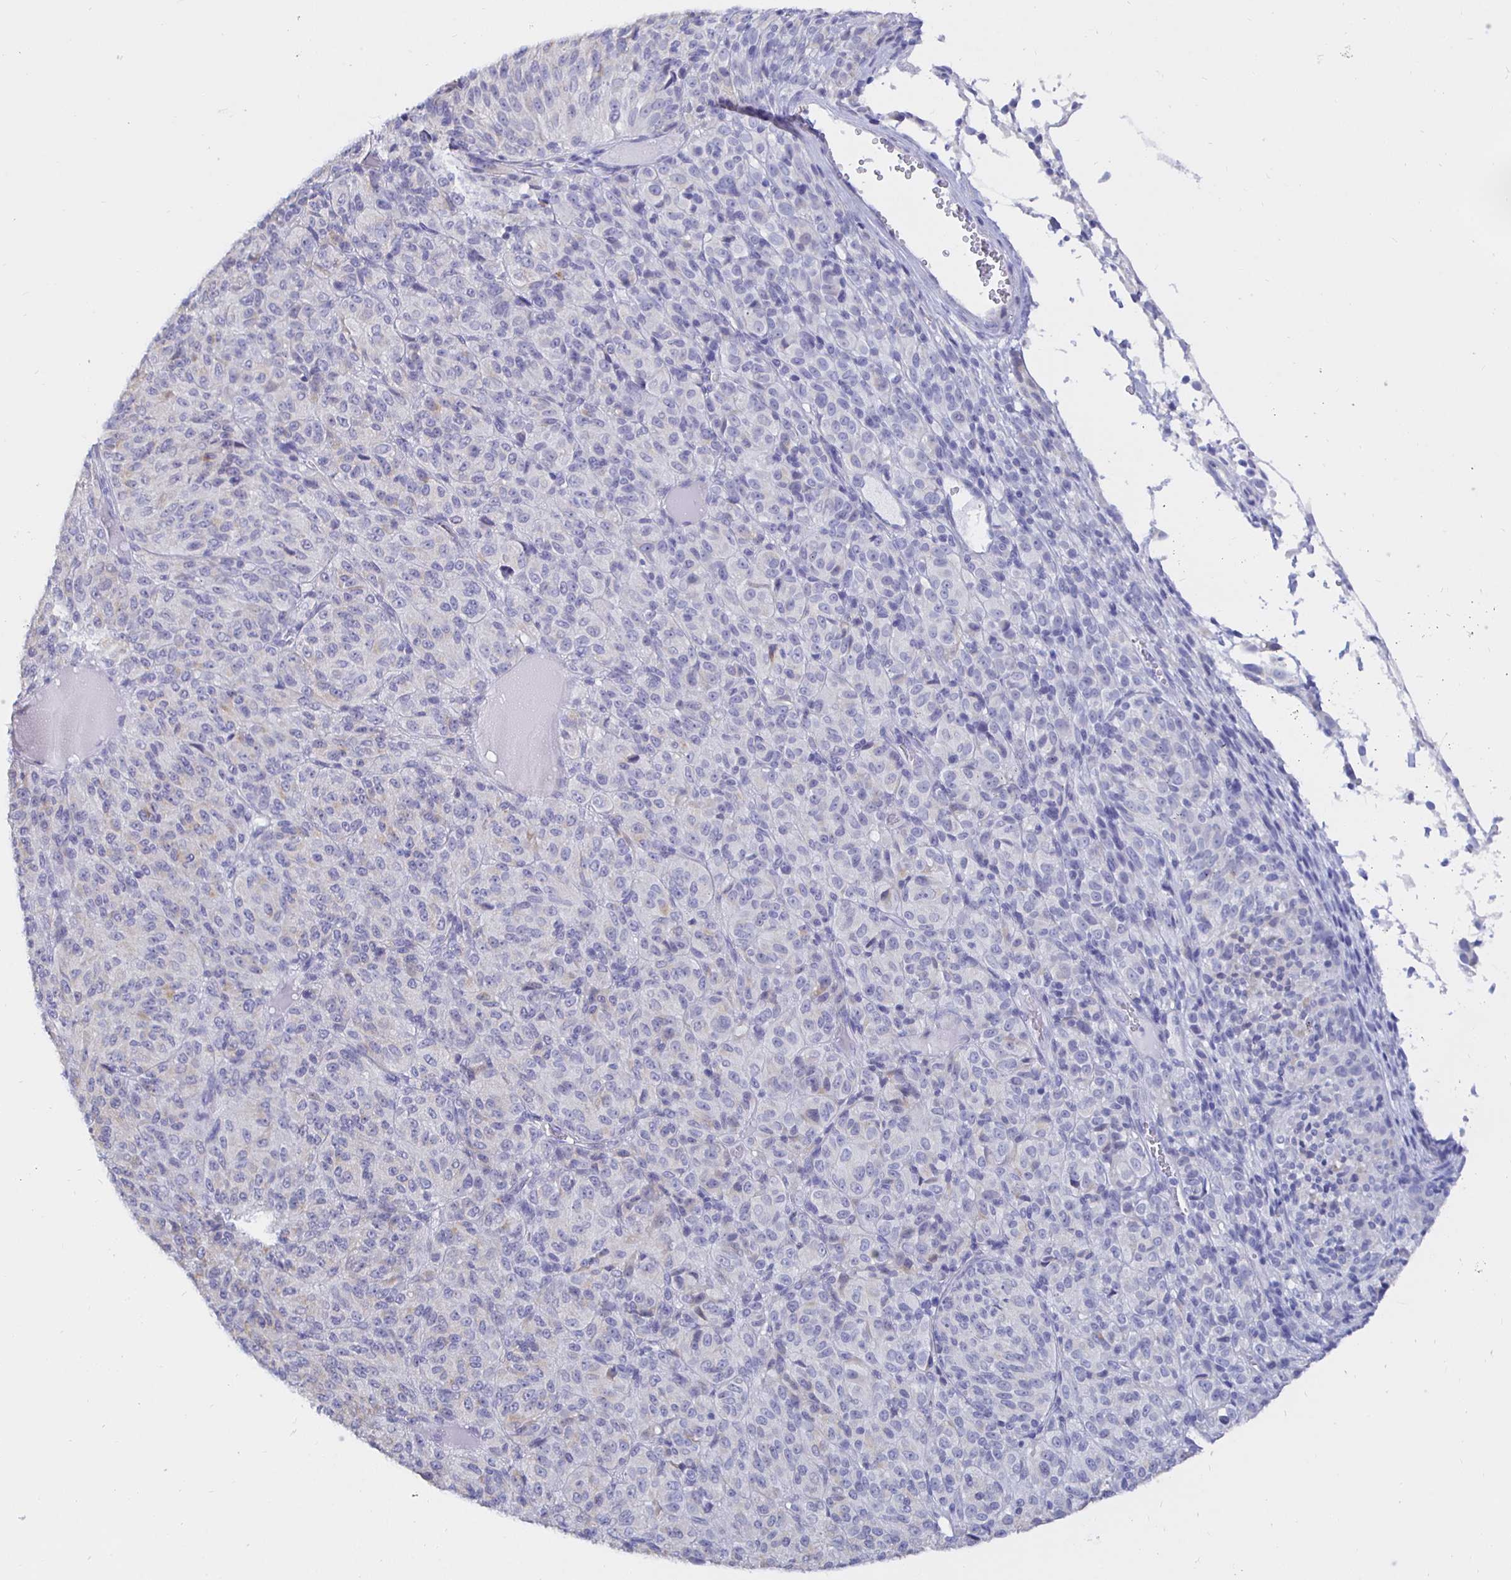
{"staining": {"intensity": "negative", "quantity": "none", "location": "none"}, "tissue": "melanoma", "cell_type": "Tumor cells", "image_type": "cancer", "snomed": [{"axis": "morphology", "description": "Malignant melanoma, Metastatic site"}, {"axis": "topography", "description": "Brain"}], "caption": "A photomicrograph of human melanoma is negative for staining in tumor cells. (IHC, brightfield microscopy, high magnification).", "gene": "UMOD", "patient": {"sex": "female", "age": 56}}